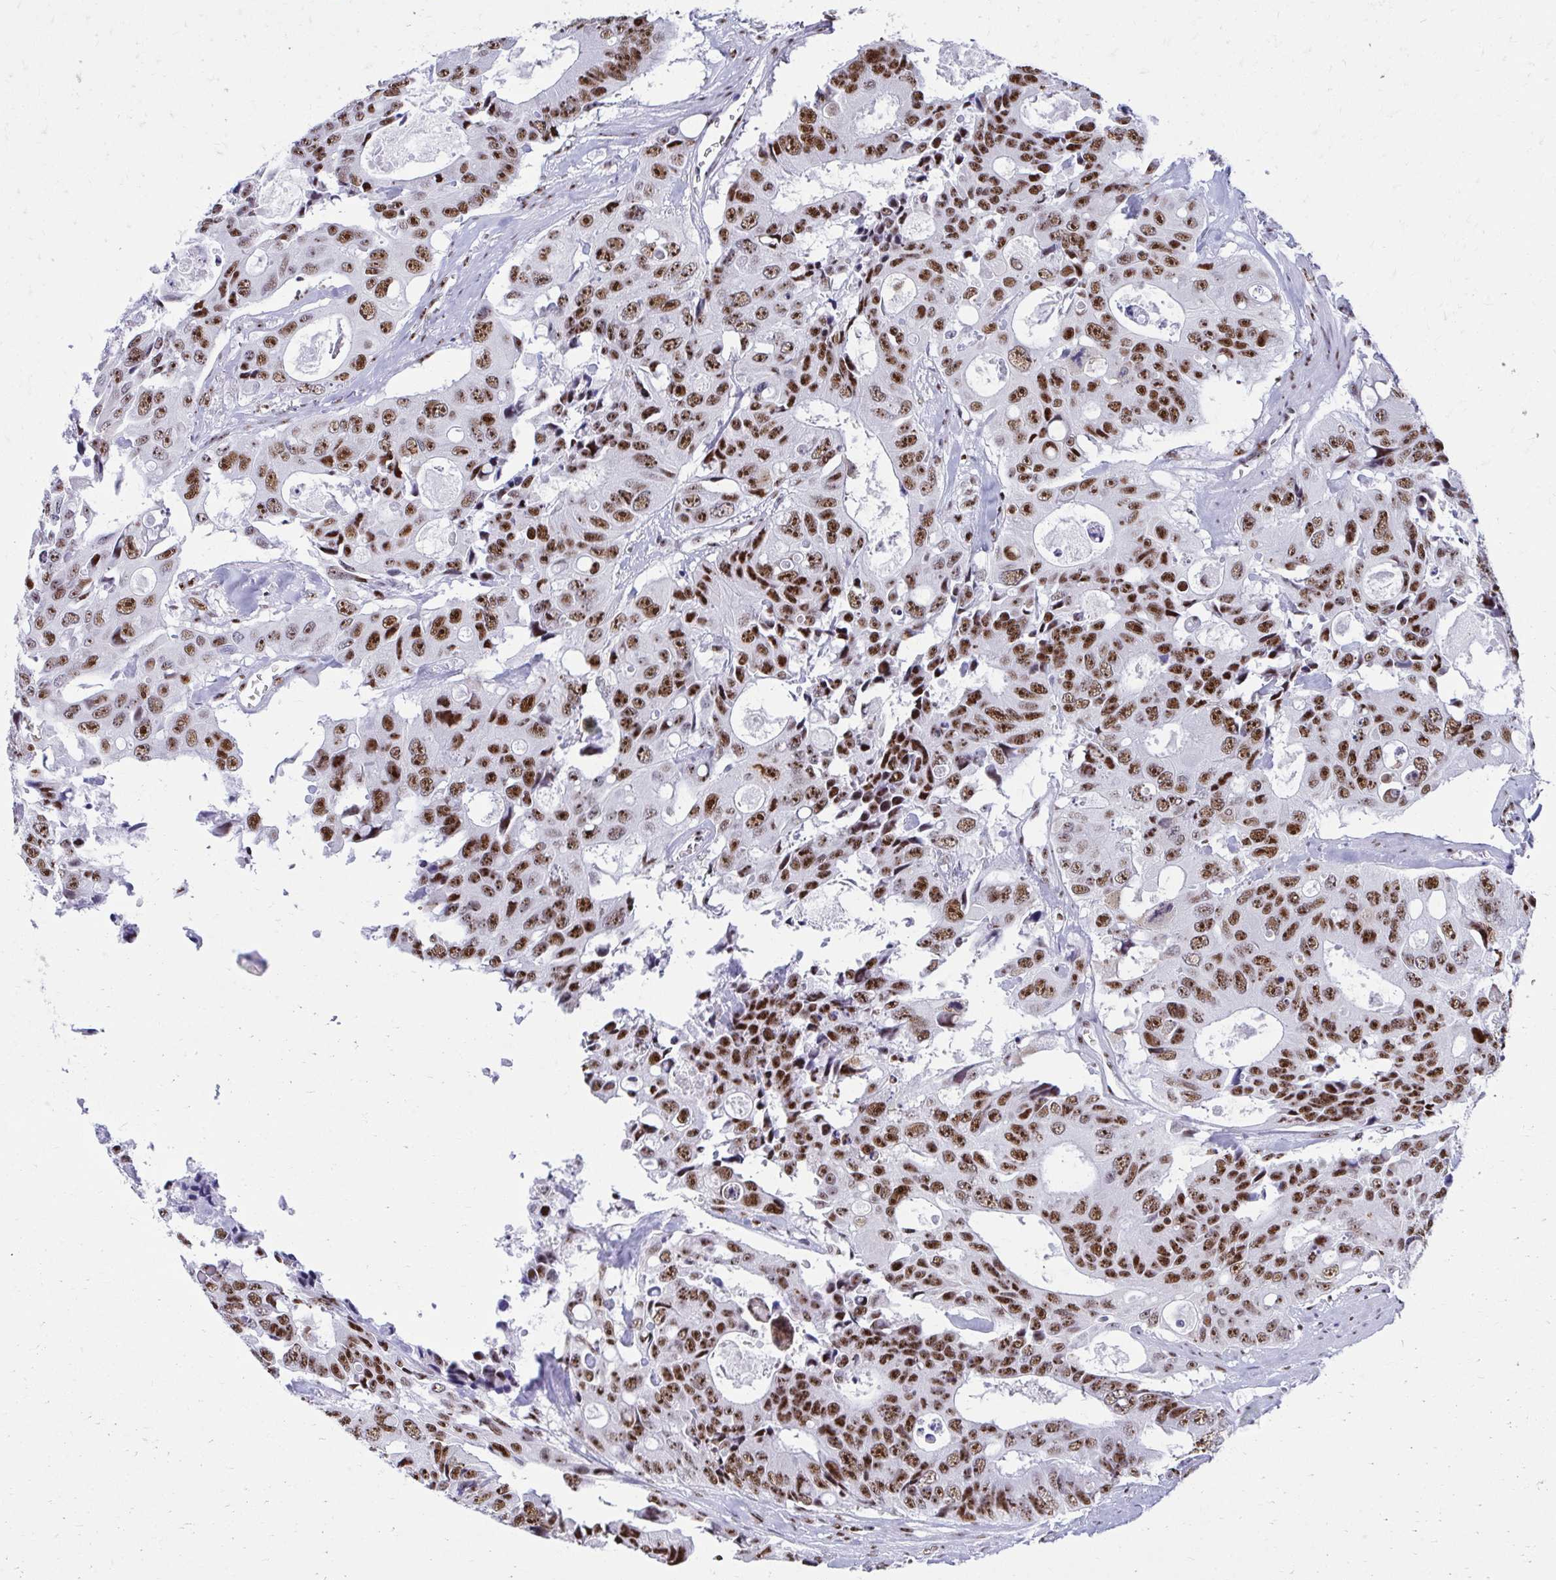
{"staining": {"intensity": "strong", "quantity": ">75%", "location": "nuclear"}, "tissue": "colorectal cancer", "cell_type": "Tumor cells", "image_type": "cancer", "snomed": [{"axis": "morphology", "description": "Adenocarcinoma, NOS"}, {"axis": "topography", "description": "Rectum"}], "caption": "Immunohistochemical staining of colorectal cancer displays high levels of strong nuclear expression in about >75% of tumor cells.", "gene": "PELP1", "patient": {"sex": "male", "age": 76}}